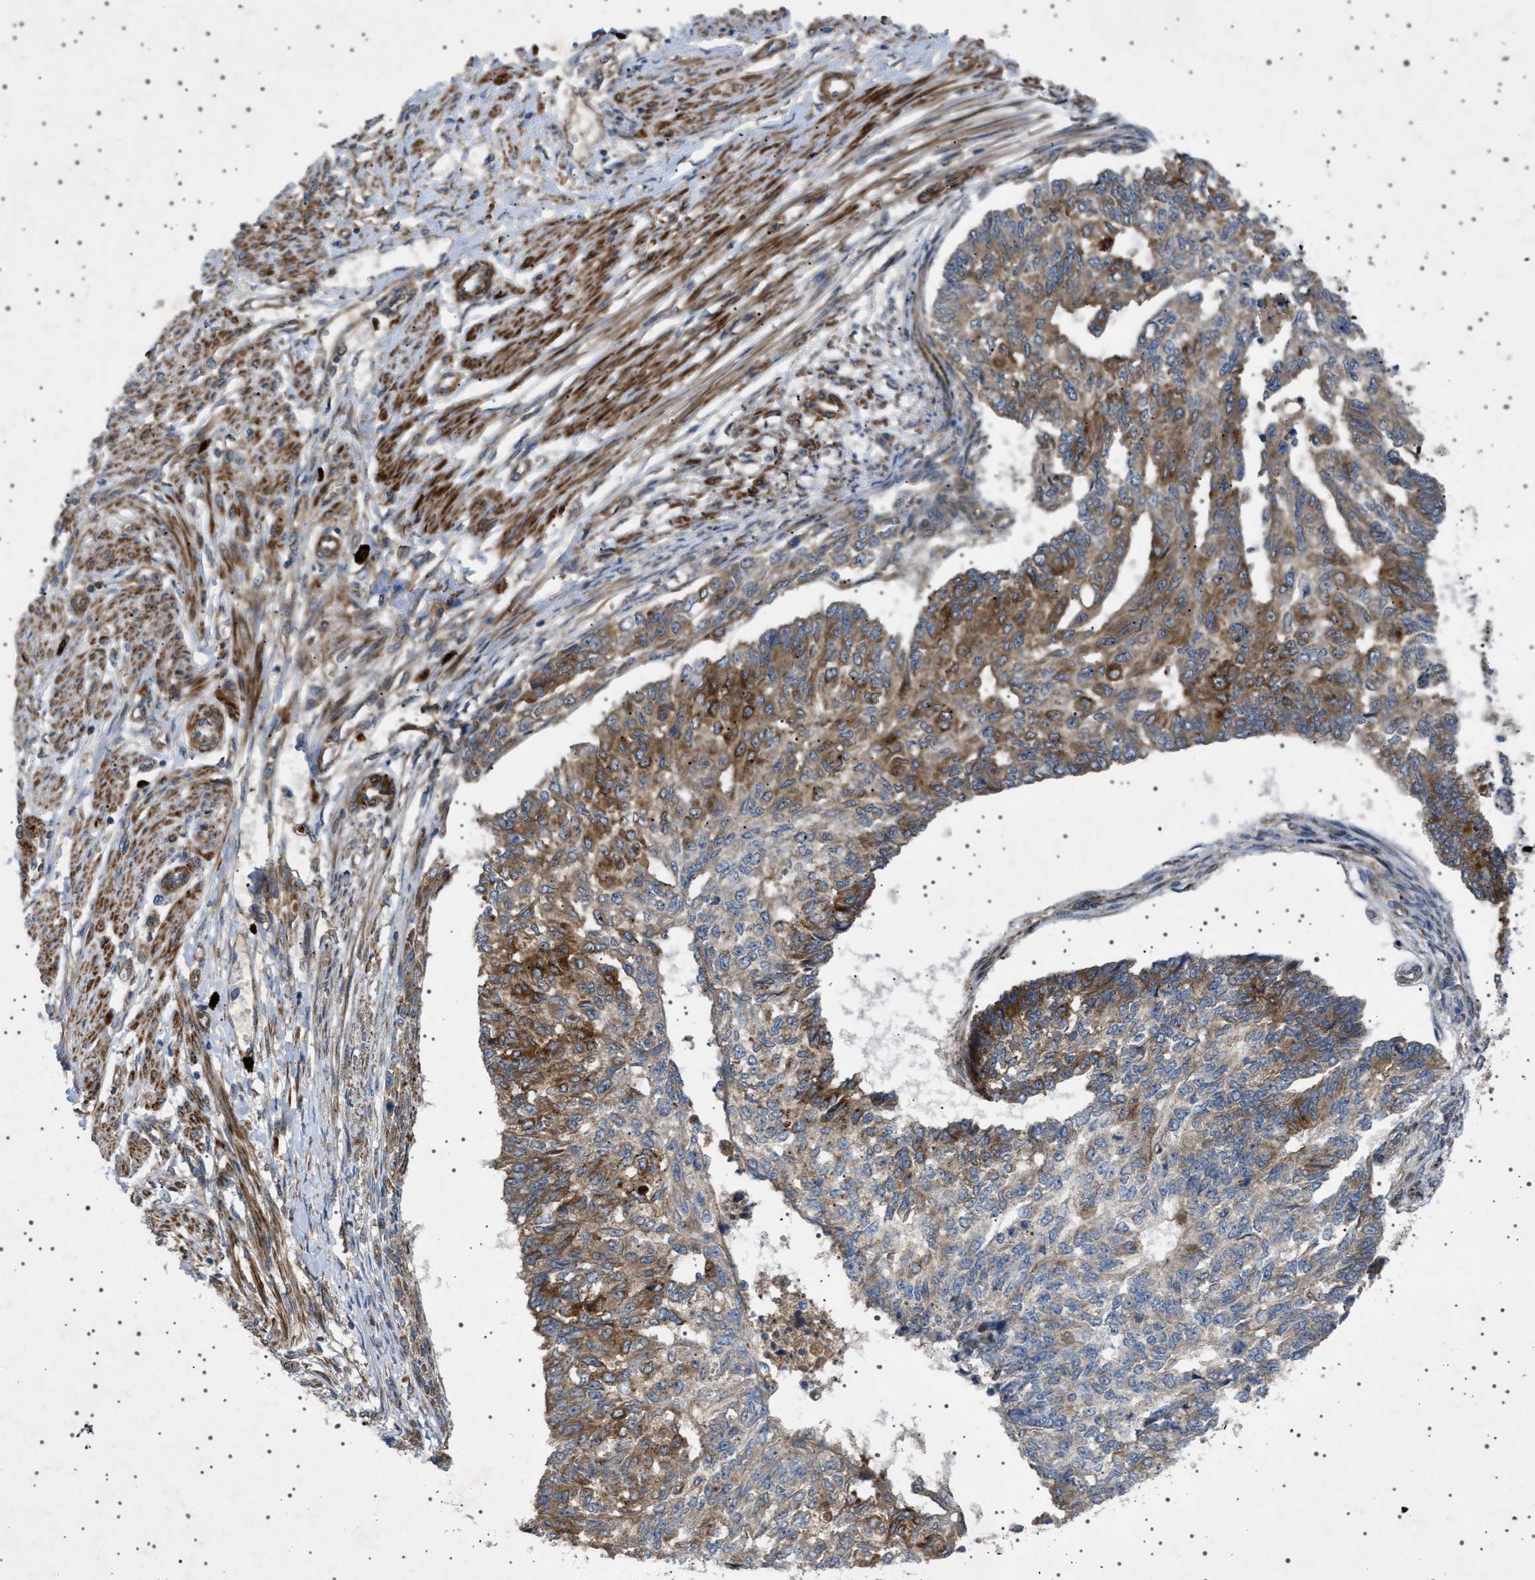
{"staining": {"intensity": "strong", "quantity": "<25%", "location": "cytoplasmic/membranous"}, "tissue": "endometrial cancer", "cell_type": "Tumor cells", "image_type": "cancer", "snomed": [{"axis": "morphology", "description": "Adenocarcinoma, NOS"}, {"axis": "topography", "description": "Endometrium"}], "caption": "A brown stain labels strong cytoplasmic/membranous staining of a protein in endometrial adenocarcinoma tumor cells.", "gene": "CCDC186", "patient": {"sex": "female", "age": 32}}